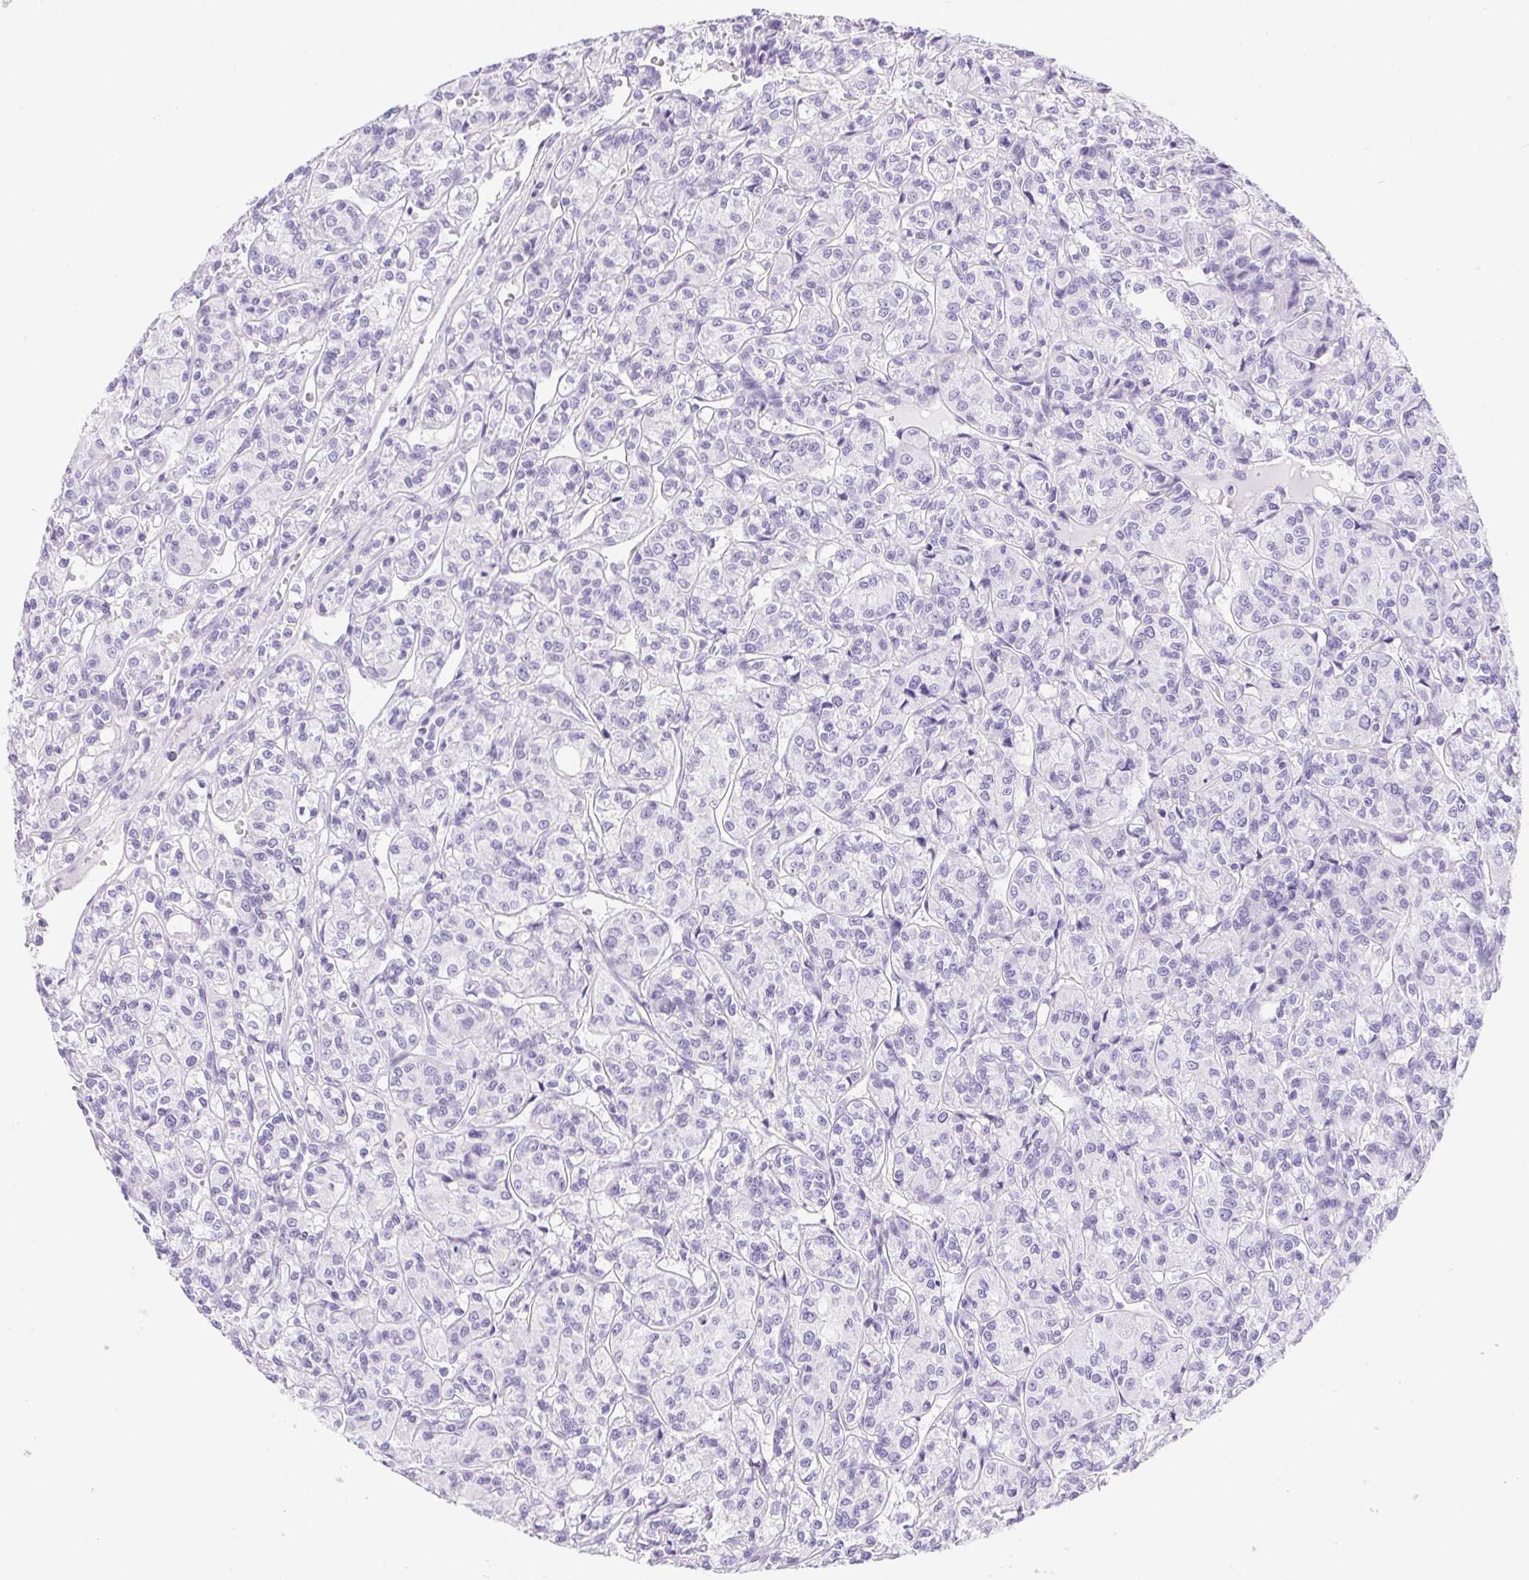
{"staining": {"intensity": "negative", "quantity": "none", "location": "none"}, "tissue": "renal cancer", "cell_type": "Tumor cells", "image_type": "cancer", "snomed": [{"axis": "morphology", "description": "Adenocarcinoma, NOS"}, {"axis": "topography", "description": "Kidney"}], "caption": "Renal cancer was stained to show a protein in brown. There is no significant expression in tumor cells. (Brightfield microscopy of DAB IHC at high magnification).", "gene": "ERP27", "patient": {"sex": "male", "age": 36}}